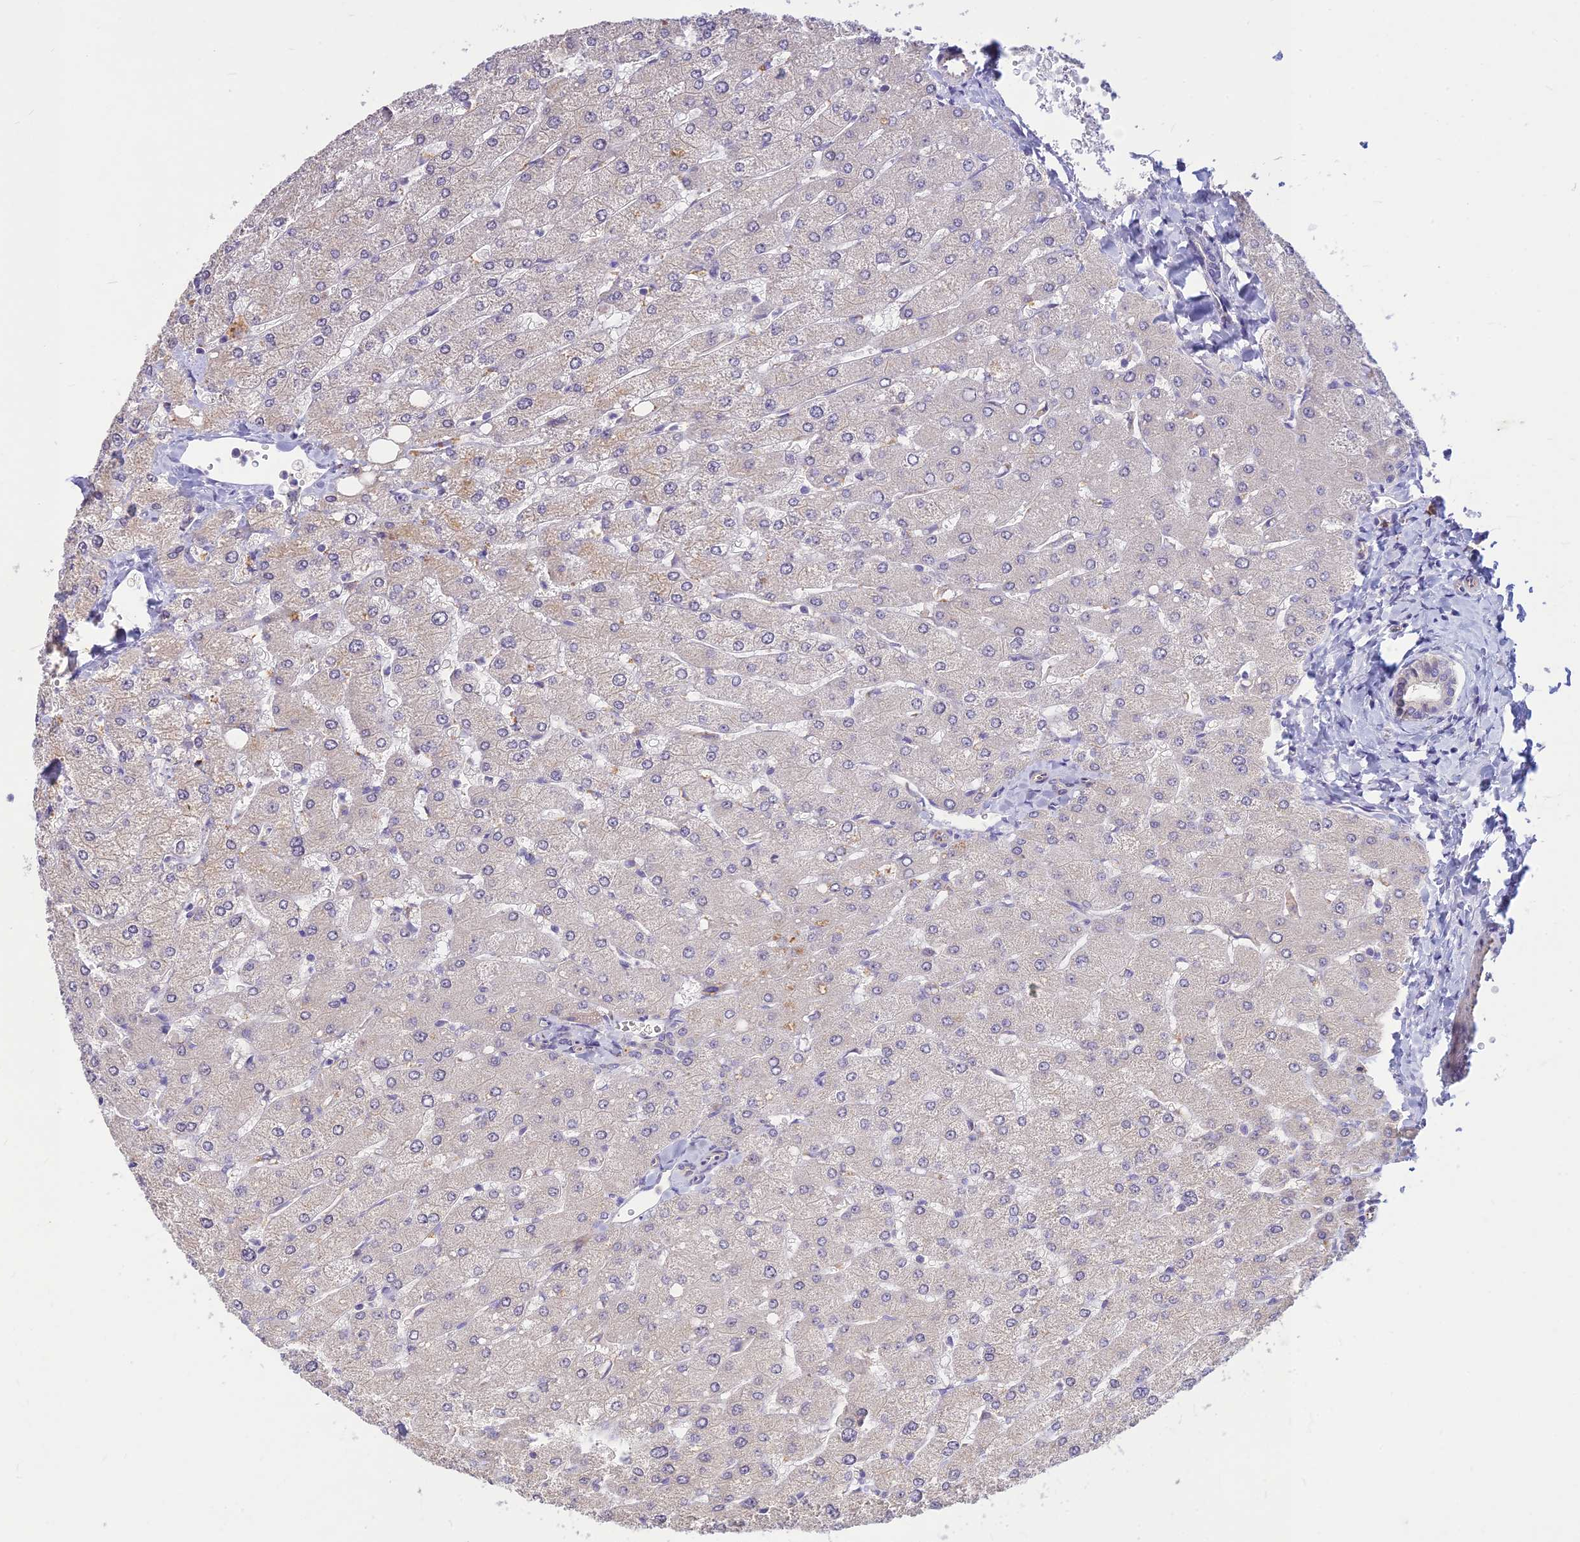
{"staining": {"intensity": "negative", "quantity": "none", "location": "none"}, "tissue": "liver", "cell_type": "Cholangiocytes", "image_type": "normal", "snomed": [{"axis": "morphology", "description": "Normal tissue, NOS"}, {"axis": "topography", "description": "Liver"}], "caption": "Liver was stained to show a protein in brown. There is no significant staining in cholangiocytes. (DAB IHC visualized using brightfield microscopy, high magnification).", "gene": "ST8SIA5", "patient": {"sex": "male", "age": 55}}